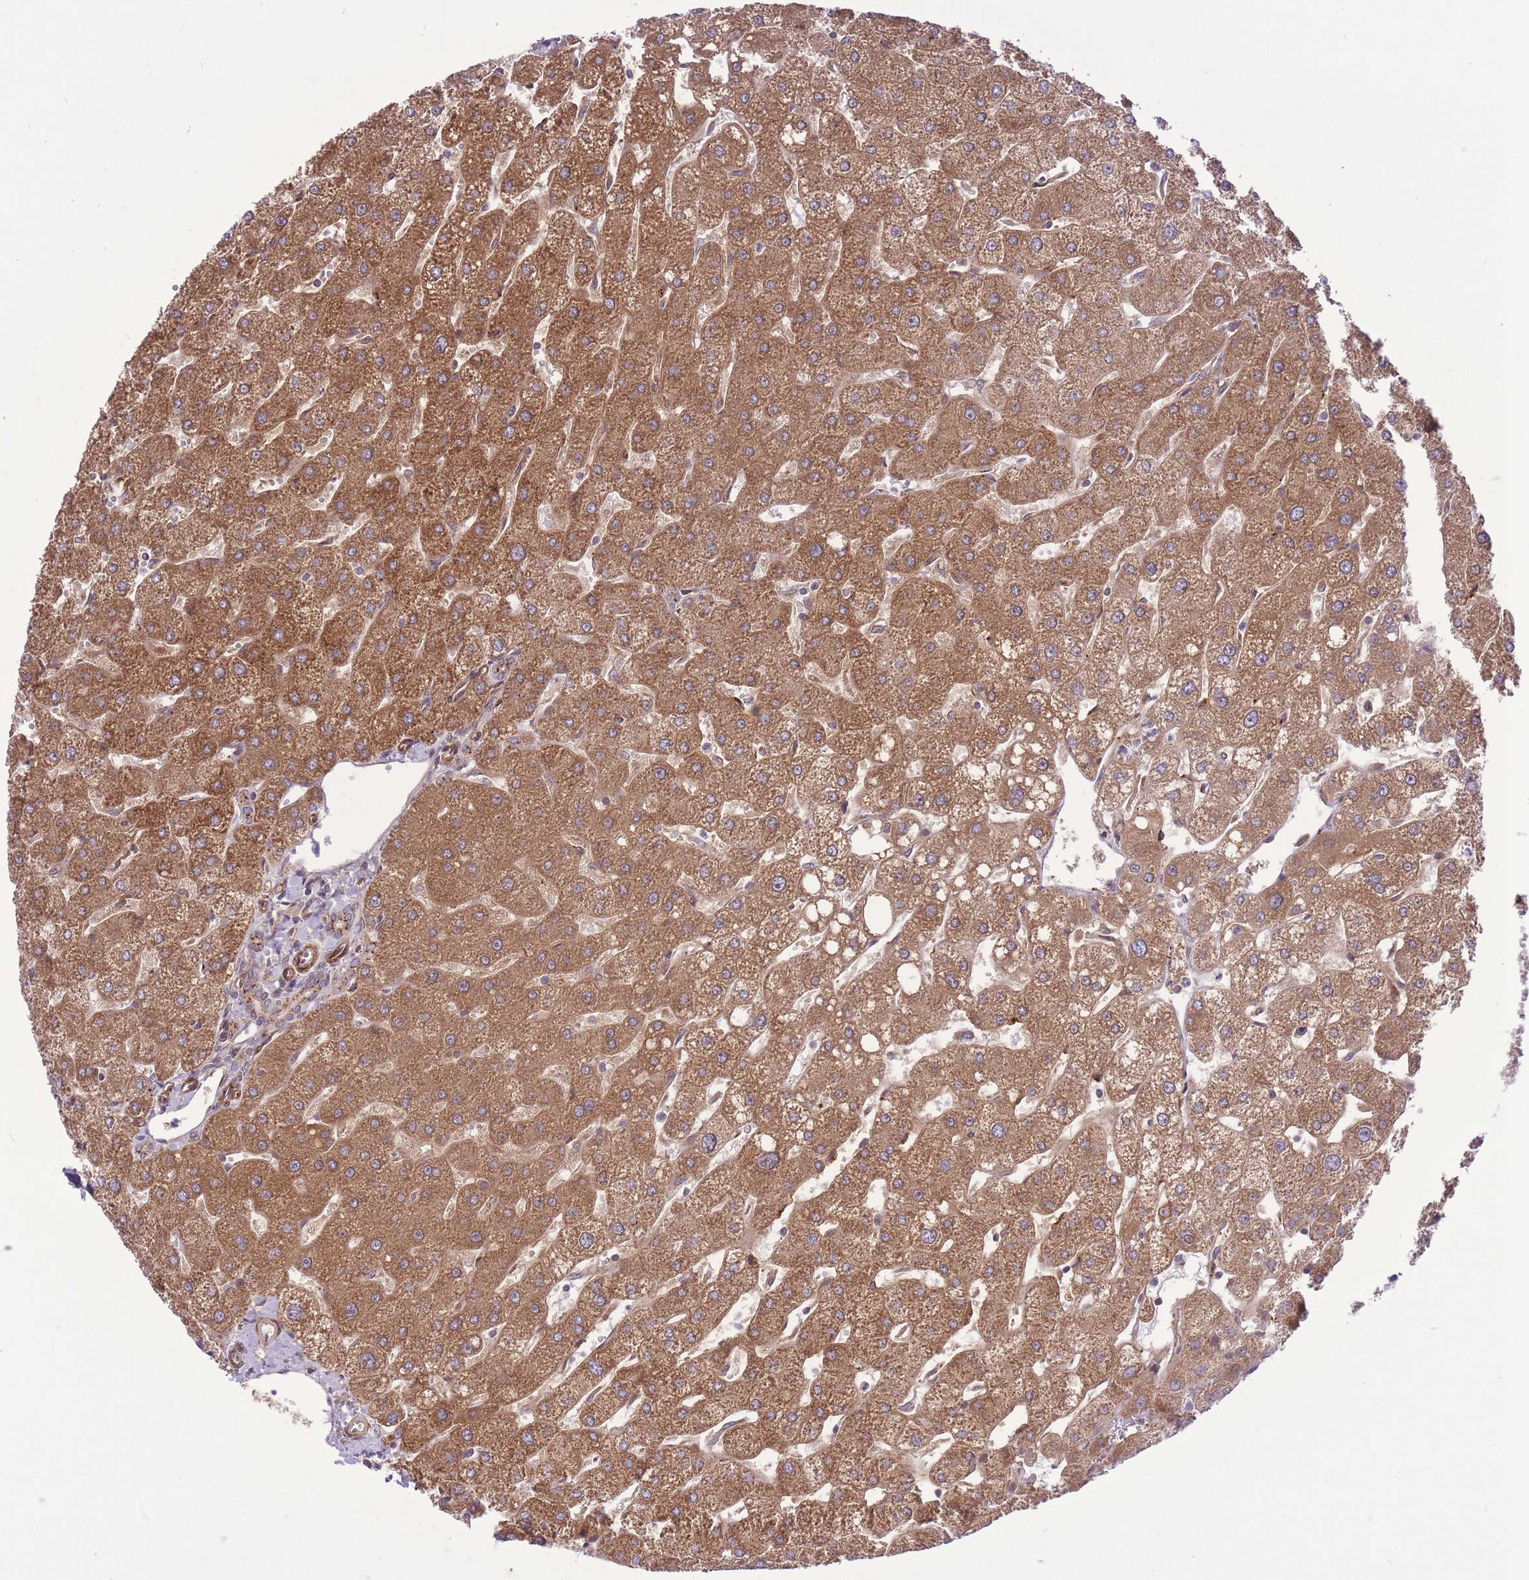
{"staining": {"intensity": "moderate", "quantity": "25%-75%", "location": "cytoplasmic/membranous"}, "tissue": "liver", "cell_type": "Cholangiocytes", "image_type": "normal", "snomed": [{"axis": "morphology", "description": "Normal tissue, NOS"}, {"axis": "topography", "description": "Liver"}], "caption": "Human liver stained with a protein marker exhibits moderate staining in cholangiocytes.", "gene": "ZBED5", "patient": {"sex": "male", "age": 67}}